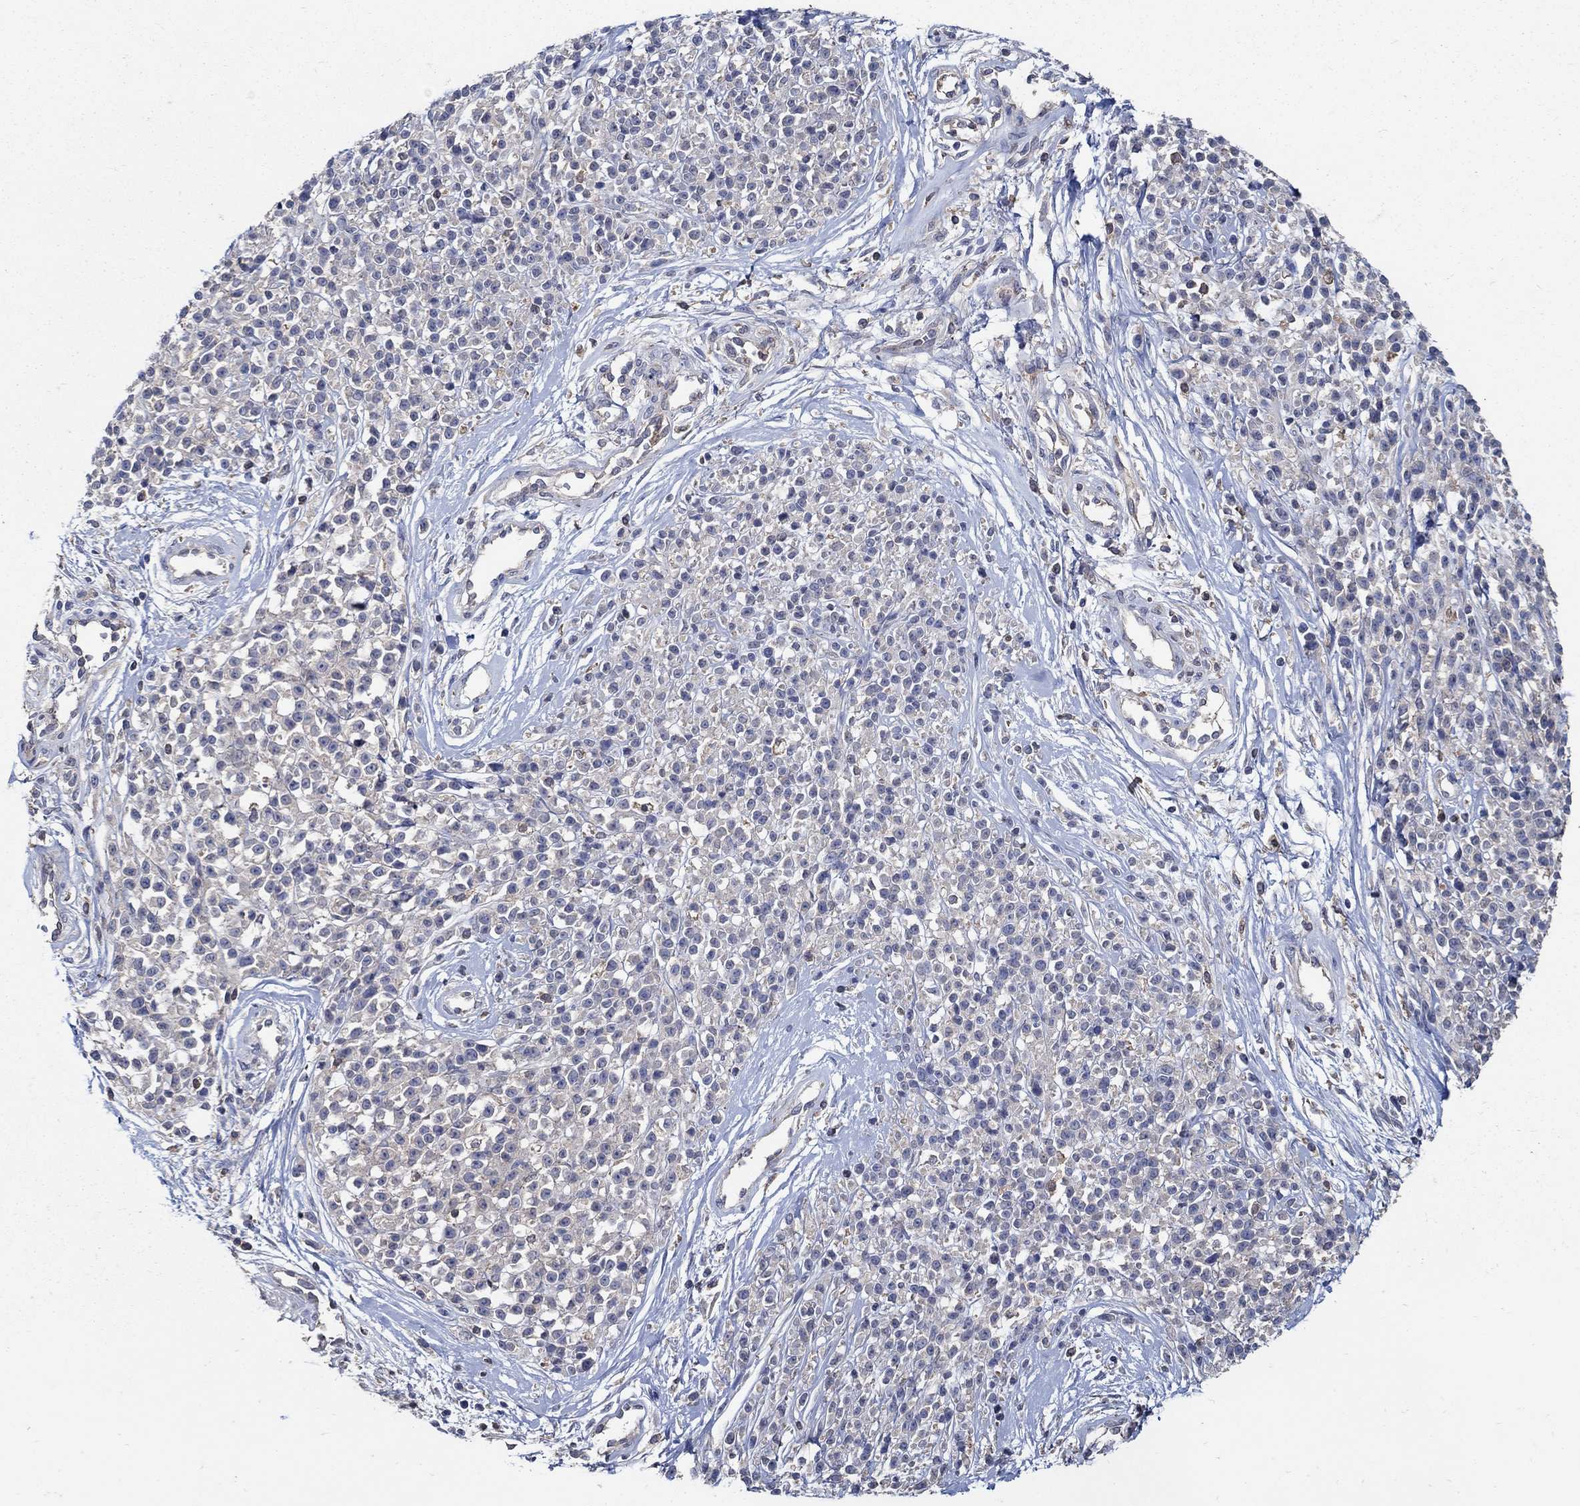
{"staining": {"intensity": "negative", "quantity": "none", "location": "none"}, "tissue": "melanoma", "cell_type": "Tumor cells", "image_type": "cancer", "snomed": [{"axis": "morphology", "description": "Malignant melanoma, NOS"}, {"axis": "topography", "description": "Skin"}, {"axis": "topography", "description": "Skin of trunk"}], "caption": "The image exhibits no significant staining in tumor cells of melanoma.", "gene": "MTHFR", "patient": {"sex": "male", "age": 74}}